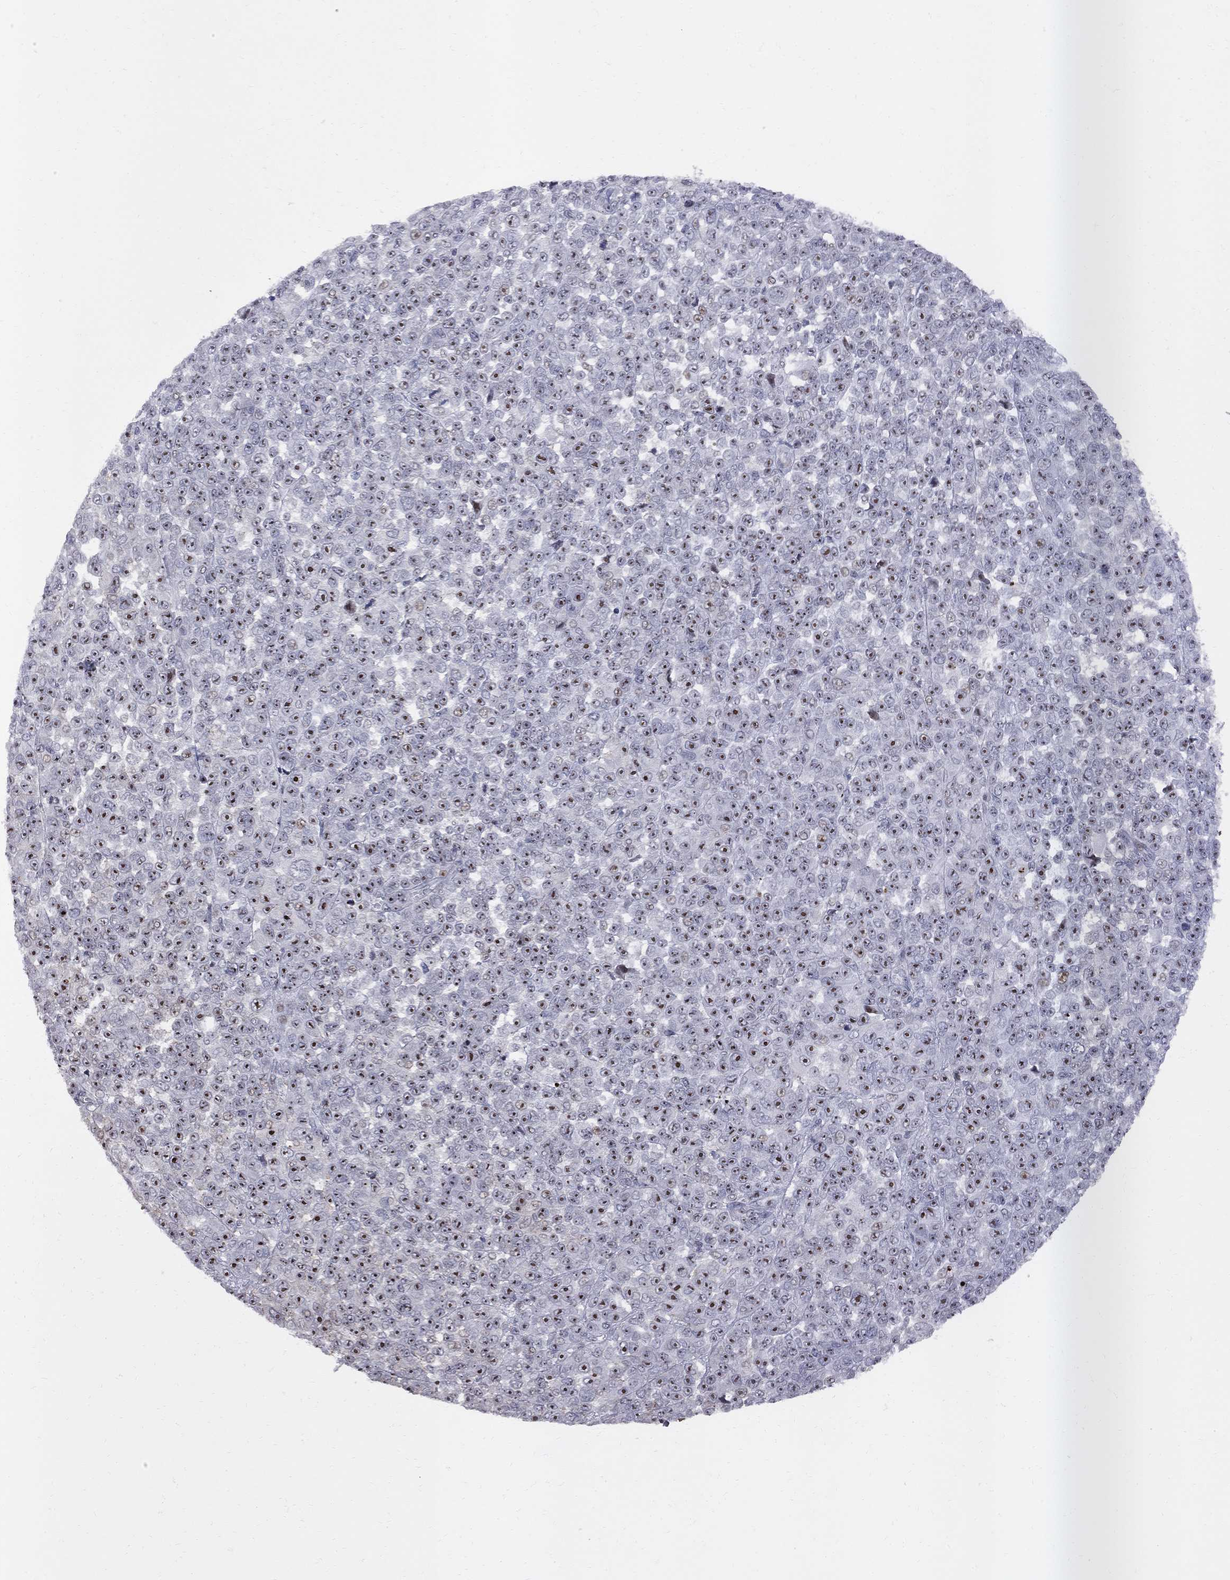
{"staining": {"intensity": "strong", "quantity": ">75%", "location": "nuclear"}, "tissue": "melanoma", "cell_type": "Tumor cells", "image_type": "cancer", "snomed": [{"axis": "morphology", "description": "Malignant melanoma, NOS"}, {"axis": "topography", "description": "Skin"}], "caption": "Strong nuclear positivity for a protein is identified in approximately >75% of tumor cells of malignant melanoma using IHC.", "gene": "DHX33", "patient": {"sex": "female", "age": 95}}